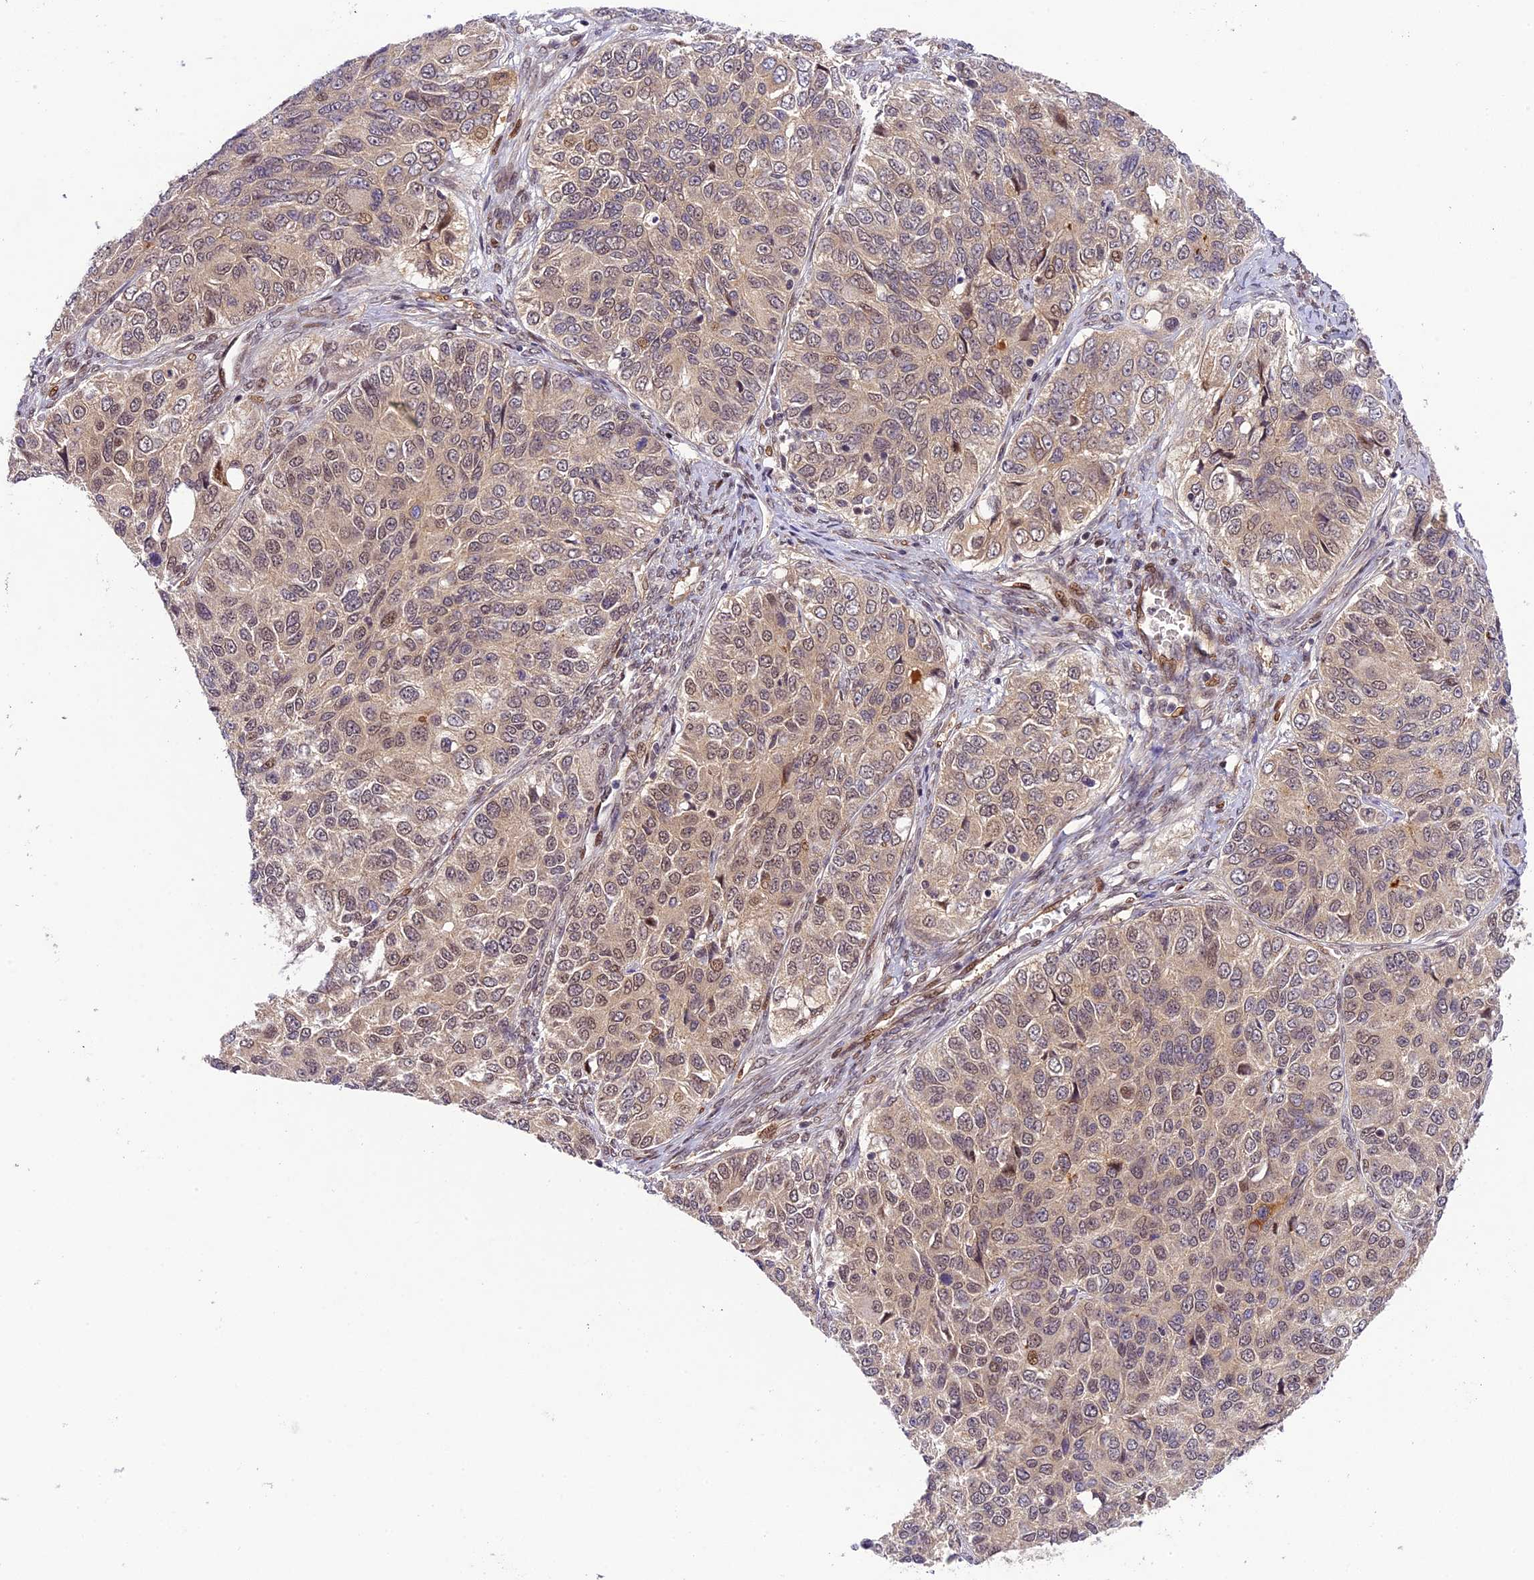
{"staining": {"intensity": "moderate", "quantity": "<25%", "location": "nuclear"}, "tissue": "ovarian cancer", "cell_type": "Tumor cells", "image_type": "cancer", "snomed": [{"axis": "morphology", "description": "Carcinoma, endometroid"}, {"axis": "topography", "description": "Ovary"}], "caption": "Endometroid carcinoma (ovarian) tissue displays moderate nuclear expression in approximately <25% of tumor cells", "gene": "NEK8", "patient": {"sex": "female", "age": 51}}